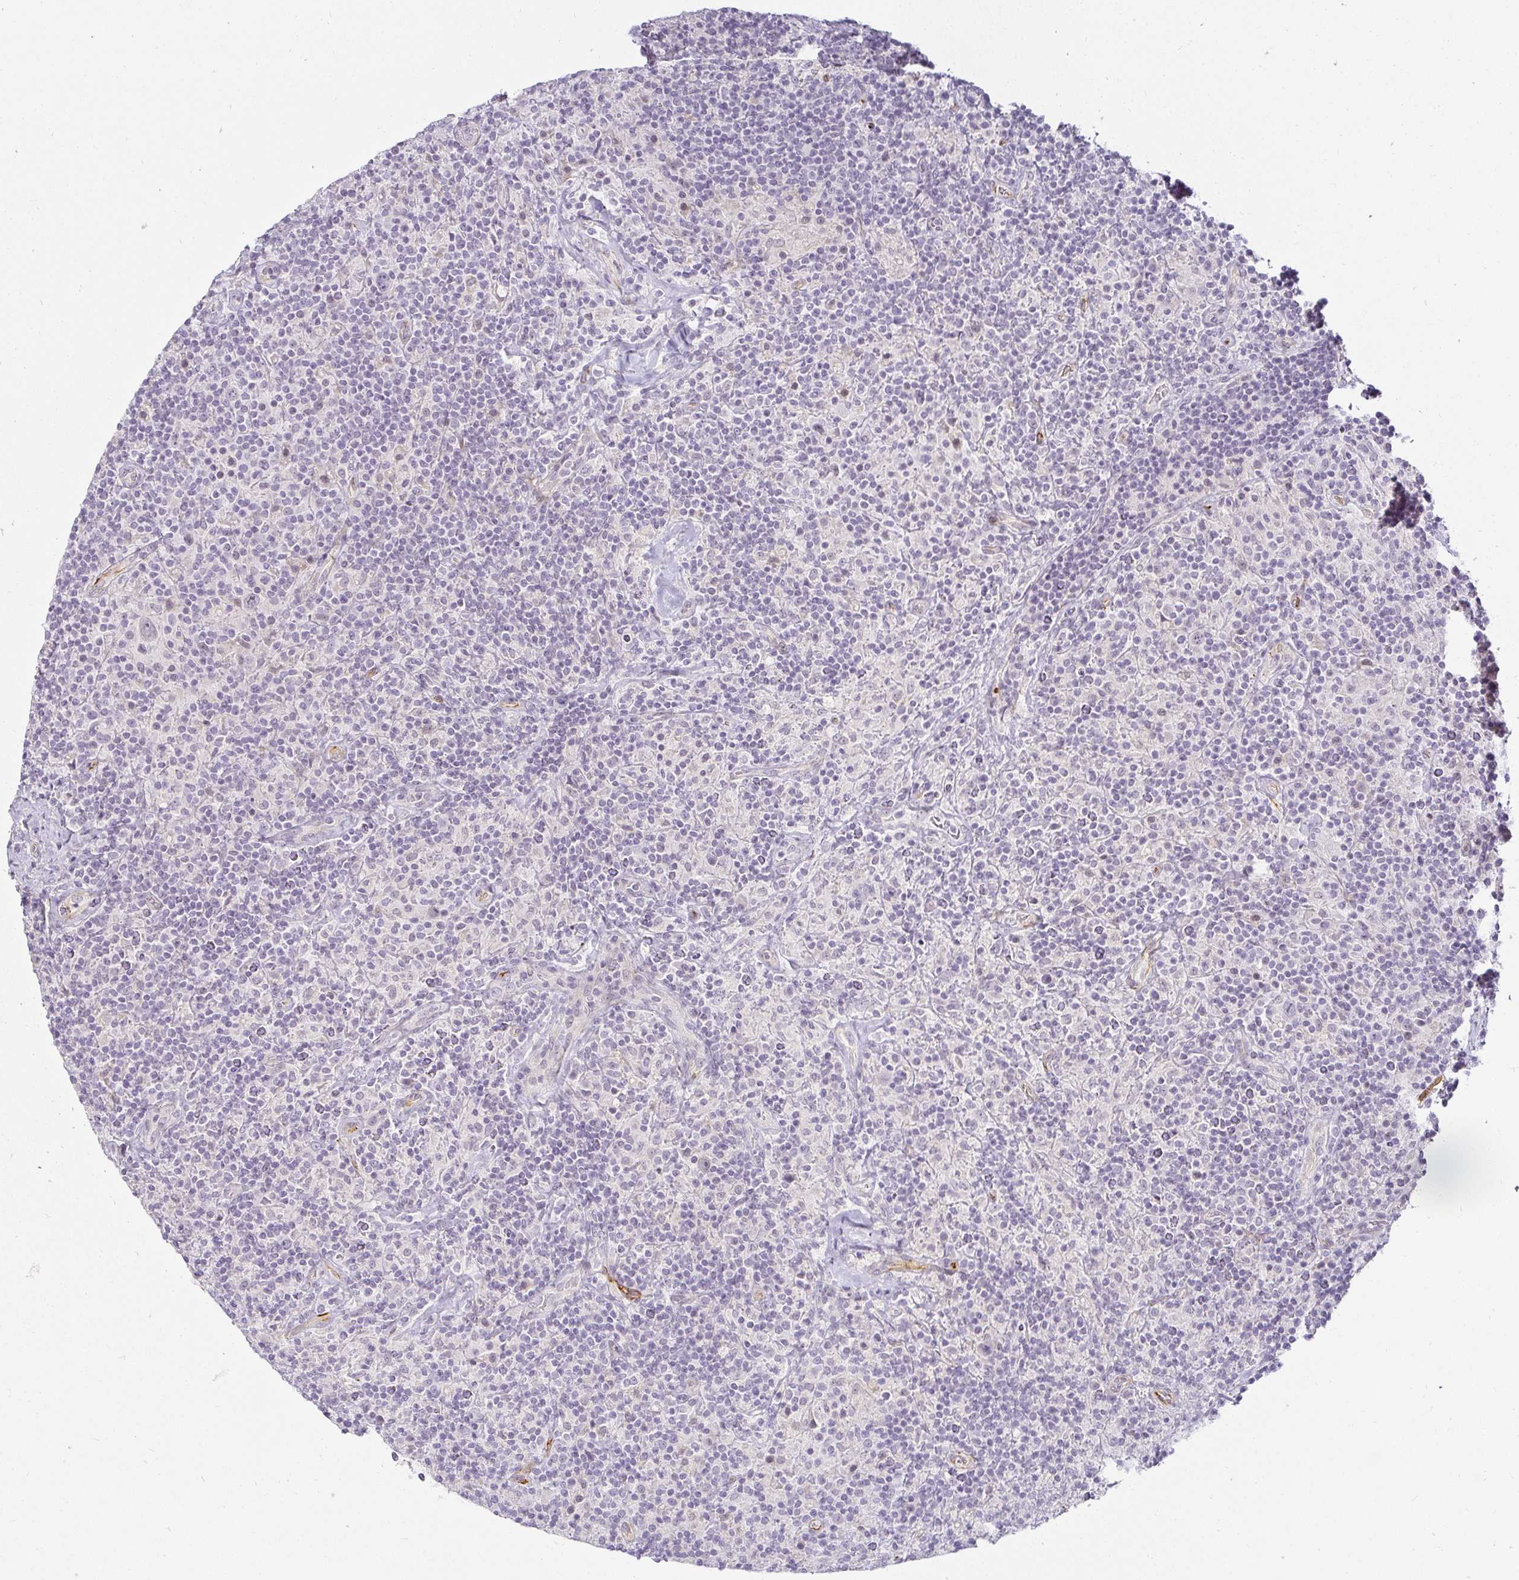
{"staining": {"intensity": "negative", "quantity": "none", "location": "none"}, "tissue": "lymphoma", "cell_type": "Tumor cells", "image_type": "cancer", "snomed": [{"axis": "morphology", "description": "Hodgkin's disease, NOS"}, {"axis": "topography", "description": "Lymph node"}], "caption": "An immunohistochemistry histopathology image of lymphoma is shown. There is no staining in tumor cells of lymphoma.", "gene": "ACAN", "patient": {"sex": "male", "age": 70}}